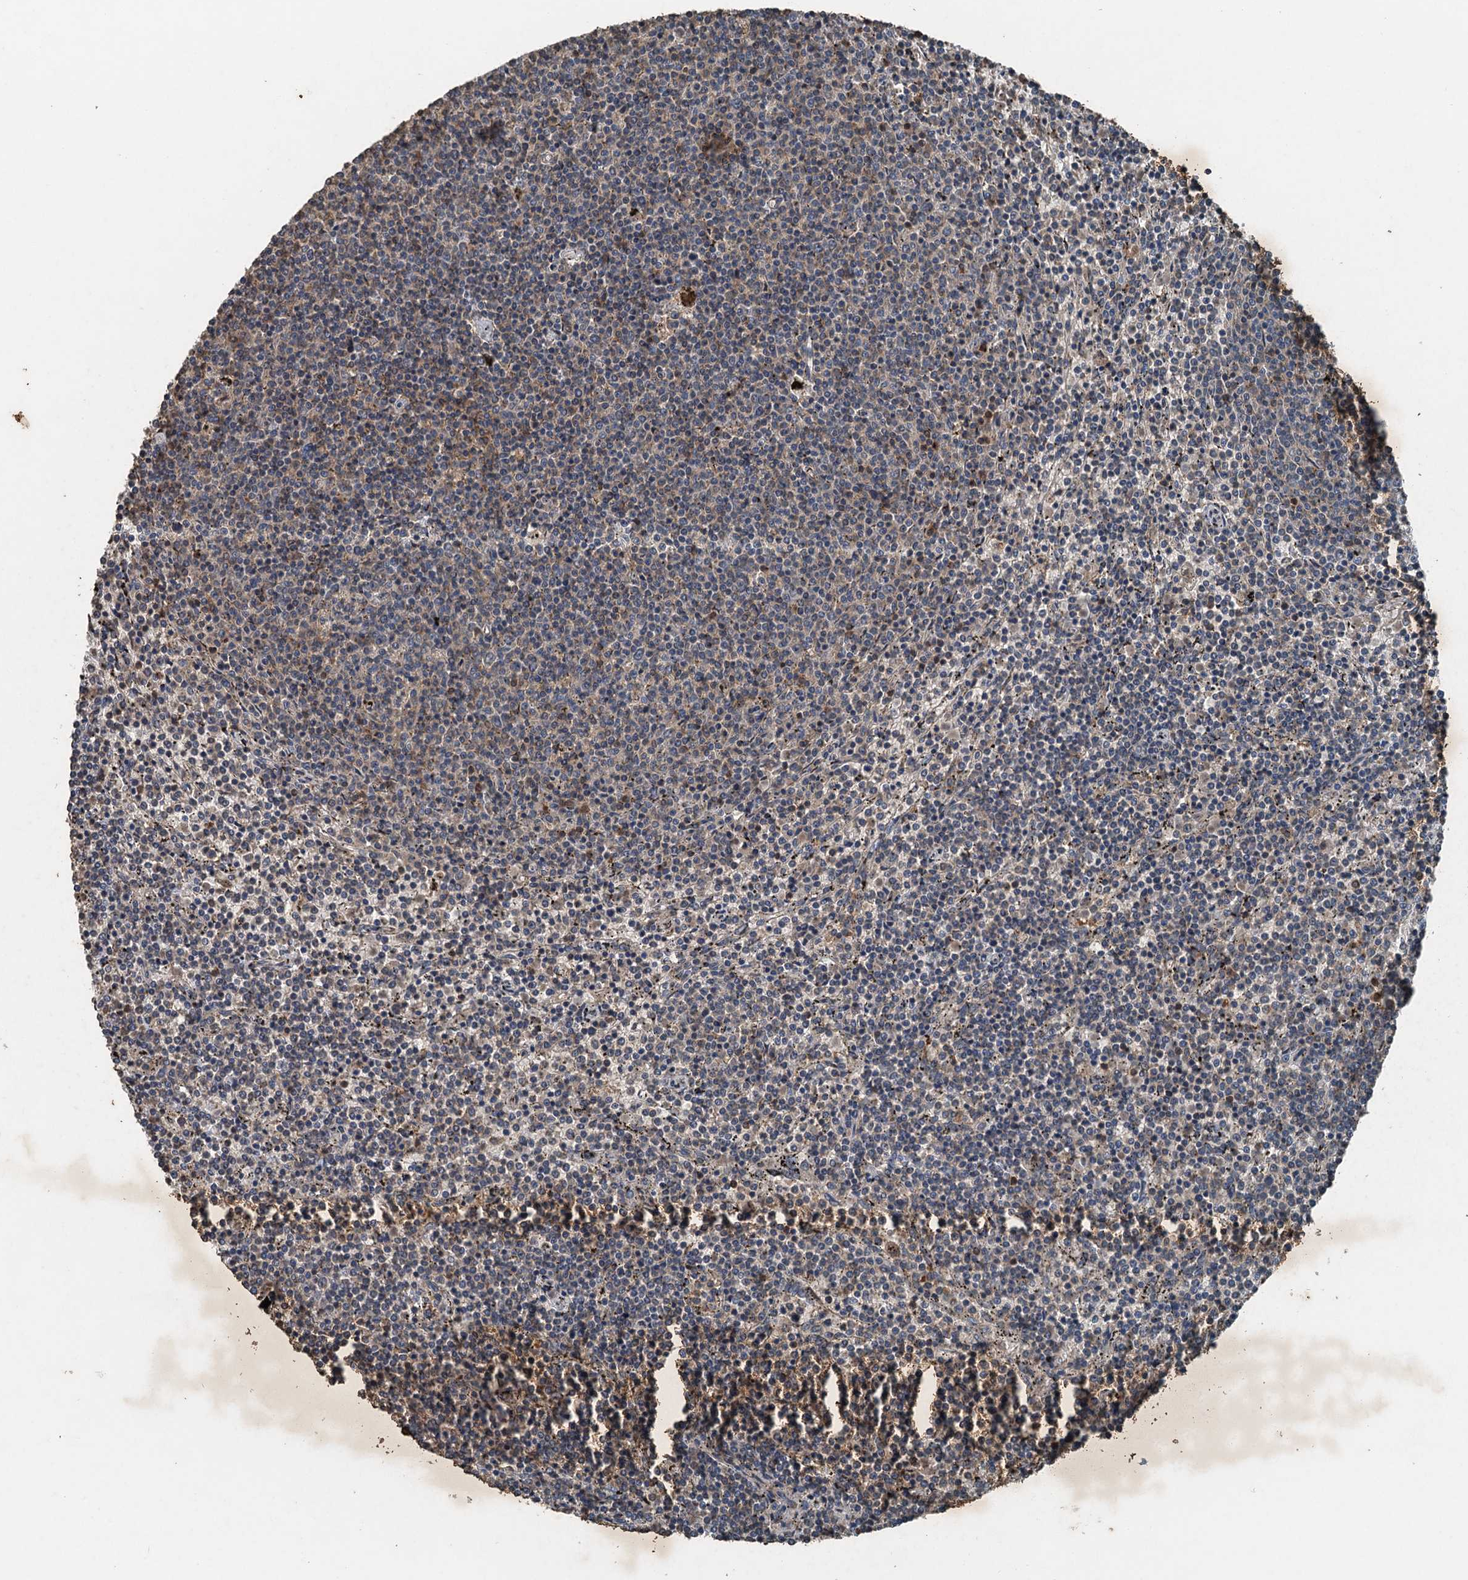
{"staining": {"intensity": "weak", "quantity": "<25%", "location": "cytoplasmic/membranous"}, "tissue": "lymphoma", "cell_type": "Tumor cells", "image_type": "cancer", "snomed": [{"axis": "morphology", "description": "Malignant lymphoma, non-Hodgkin's type, Low grade"}, {"axis": "topography", "description": "Spleen"}], "caption": "Tumor cells are negative for brown protein staining in low-grade malignant lymphoma, non-Hodgkin's type.", "gene": "TCTN1", "patient": {"sex": "female", "age": 50}}